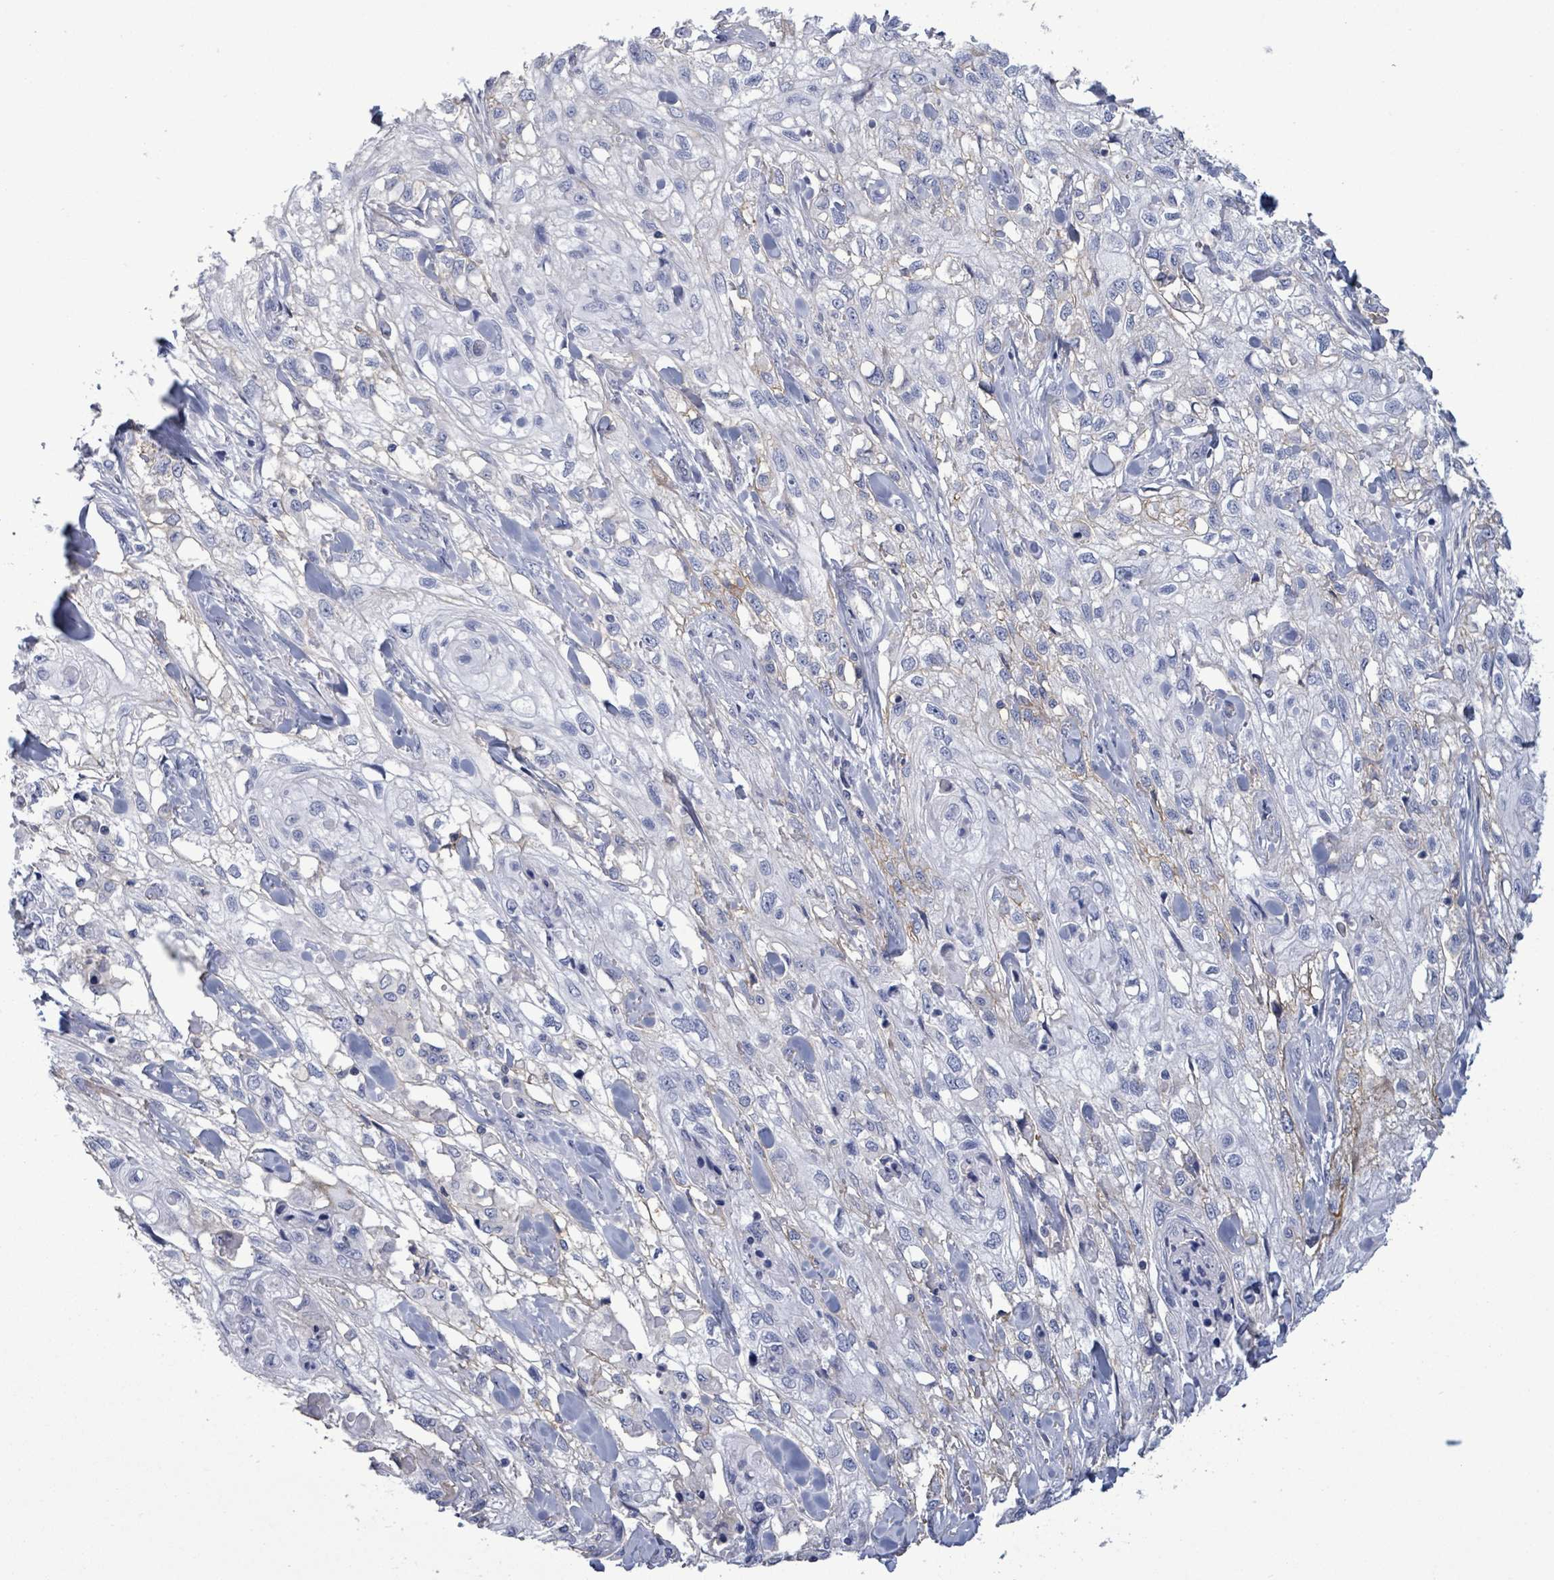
{"staining": {"intensity": "negative", "quantity": "none", "location": "none"}, "tissue": "skin cancer", "cell_type": "Tumor cells", "image_type": "cancer", "snomed": [{"axis": "morphology", "description": "Squamous cell carcinoma, NOS"}, {"axis": "topography", "description": "Skin"}, {"axis": "topography", "description": "Vulva"}], "caption": "Immunohistochemistry (IHC) of human skin cancer (squamous cell carcinoma) demonstrates no positivity in tumor cells. (DAB immunohistochemistry with hematoxylin counter stain).", "gene": "BSG", "patient": {"sex": "female", "age": 86}}